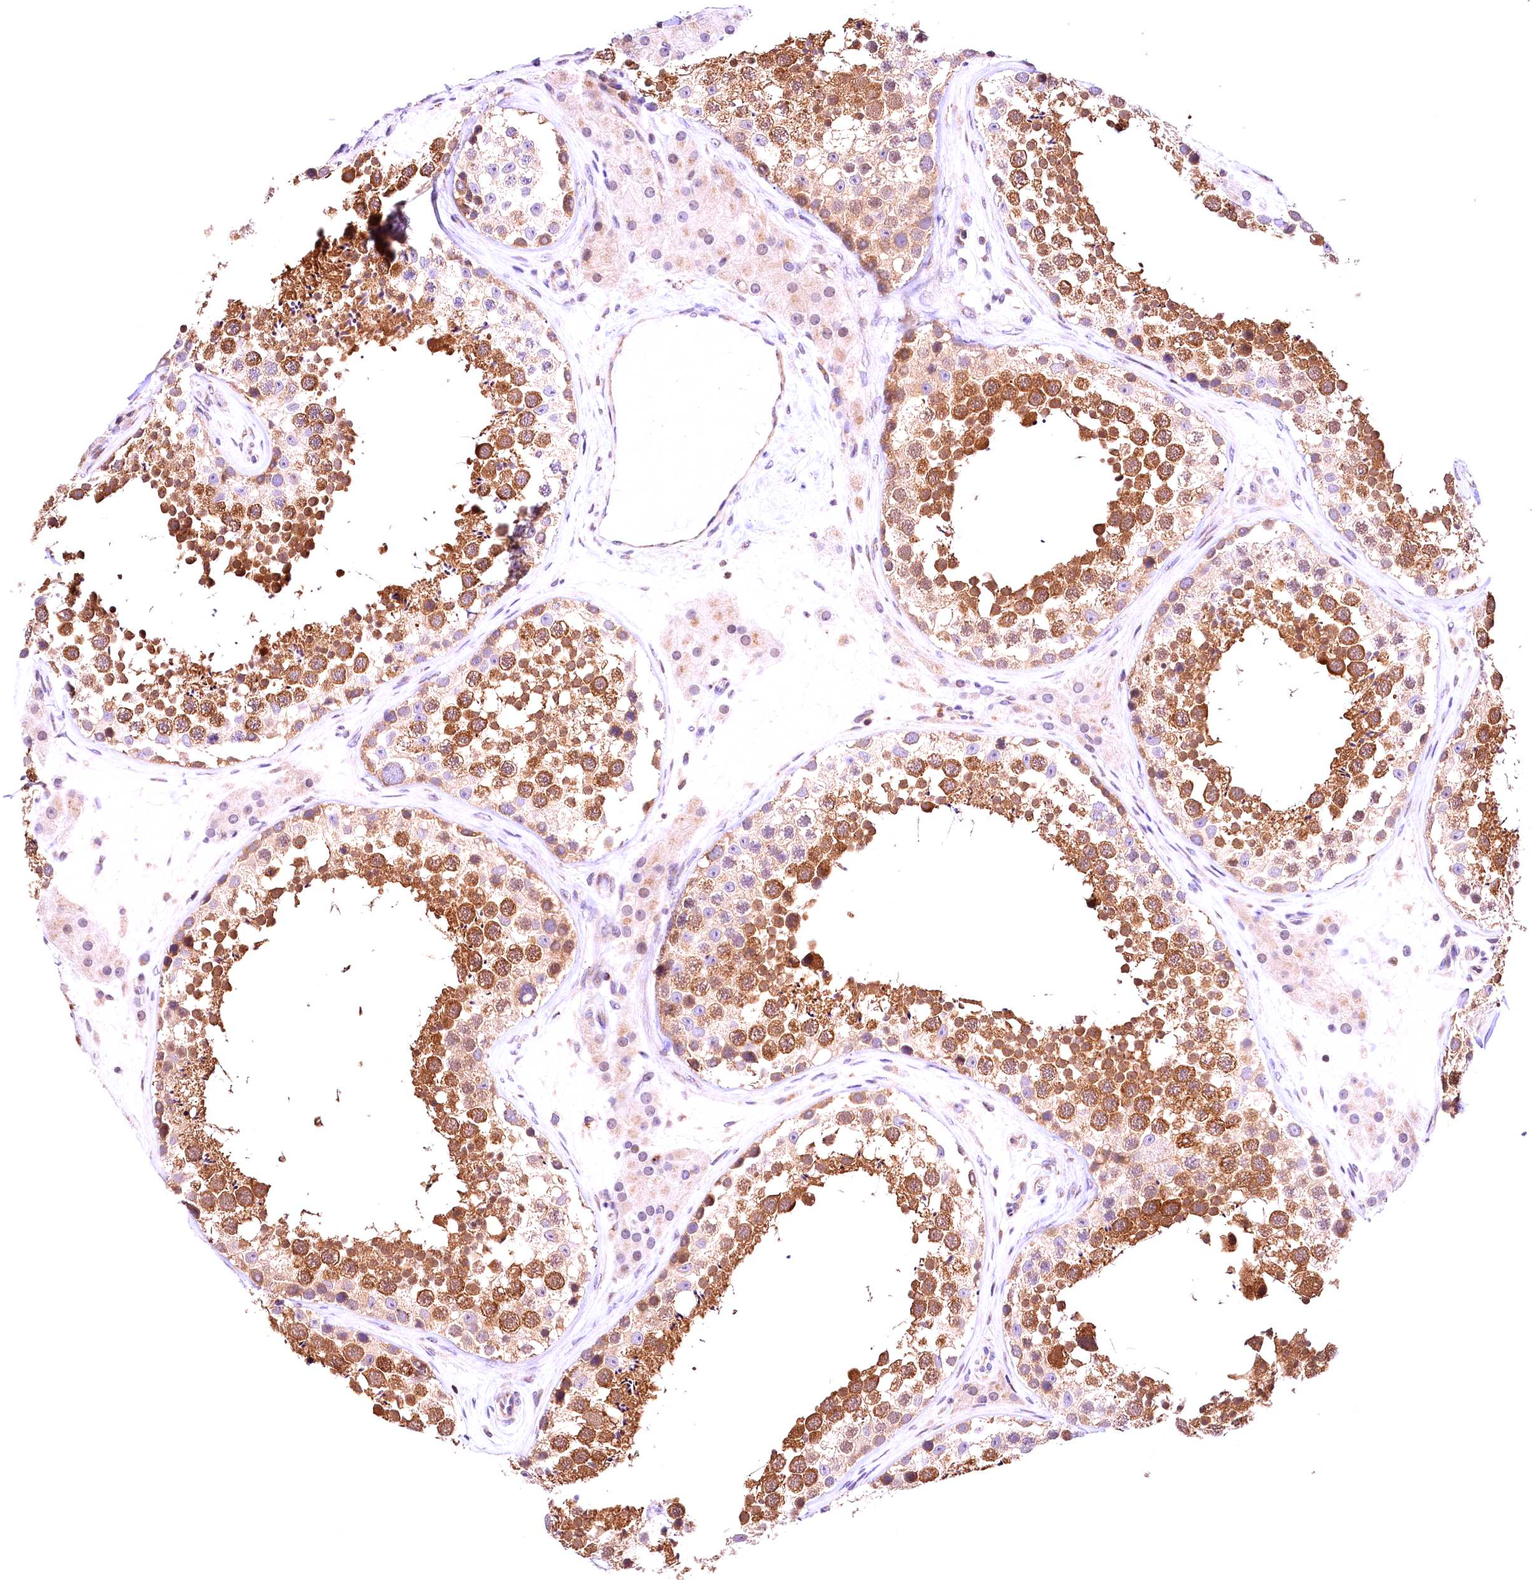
{"staining": {"intensity": "moderate", "quantity": ">75%", "location": "cytoplasmic/membranous"}, "tissue": "testis", "cell_type": "Cells in seminiferous ducts", "image_type": "normal", "snomed": [{"axis": "morphology", "description": "Normal tissue, NOS"}, {"axis": "topography", "description": "Testis"}], "caption": "Human testis stained with a brown dye exhibits moderate cytoplasmic/membranous positive staining in about >75% of cells in seminiferous ducts.", "gene": "CHORDC1", "patient": {"sex": "male", "age": 46}}